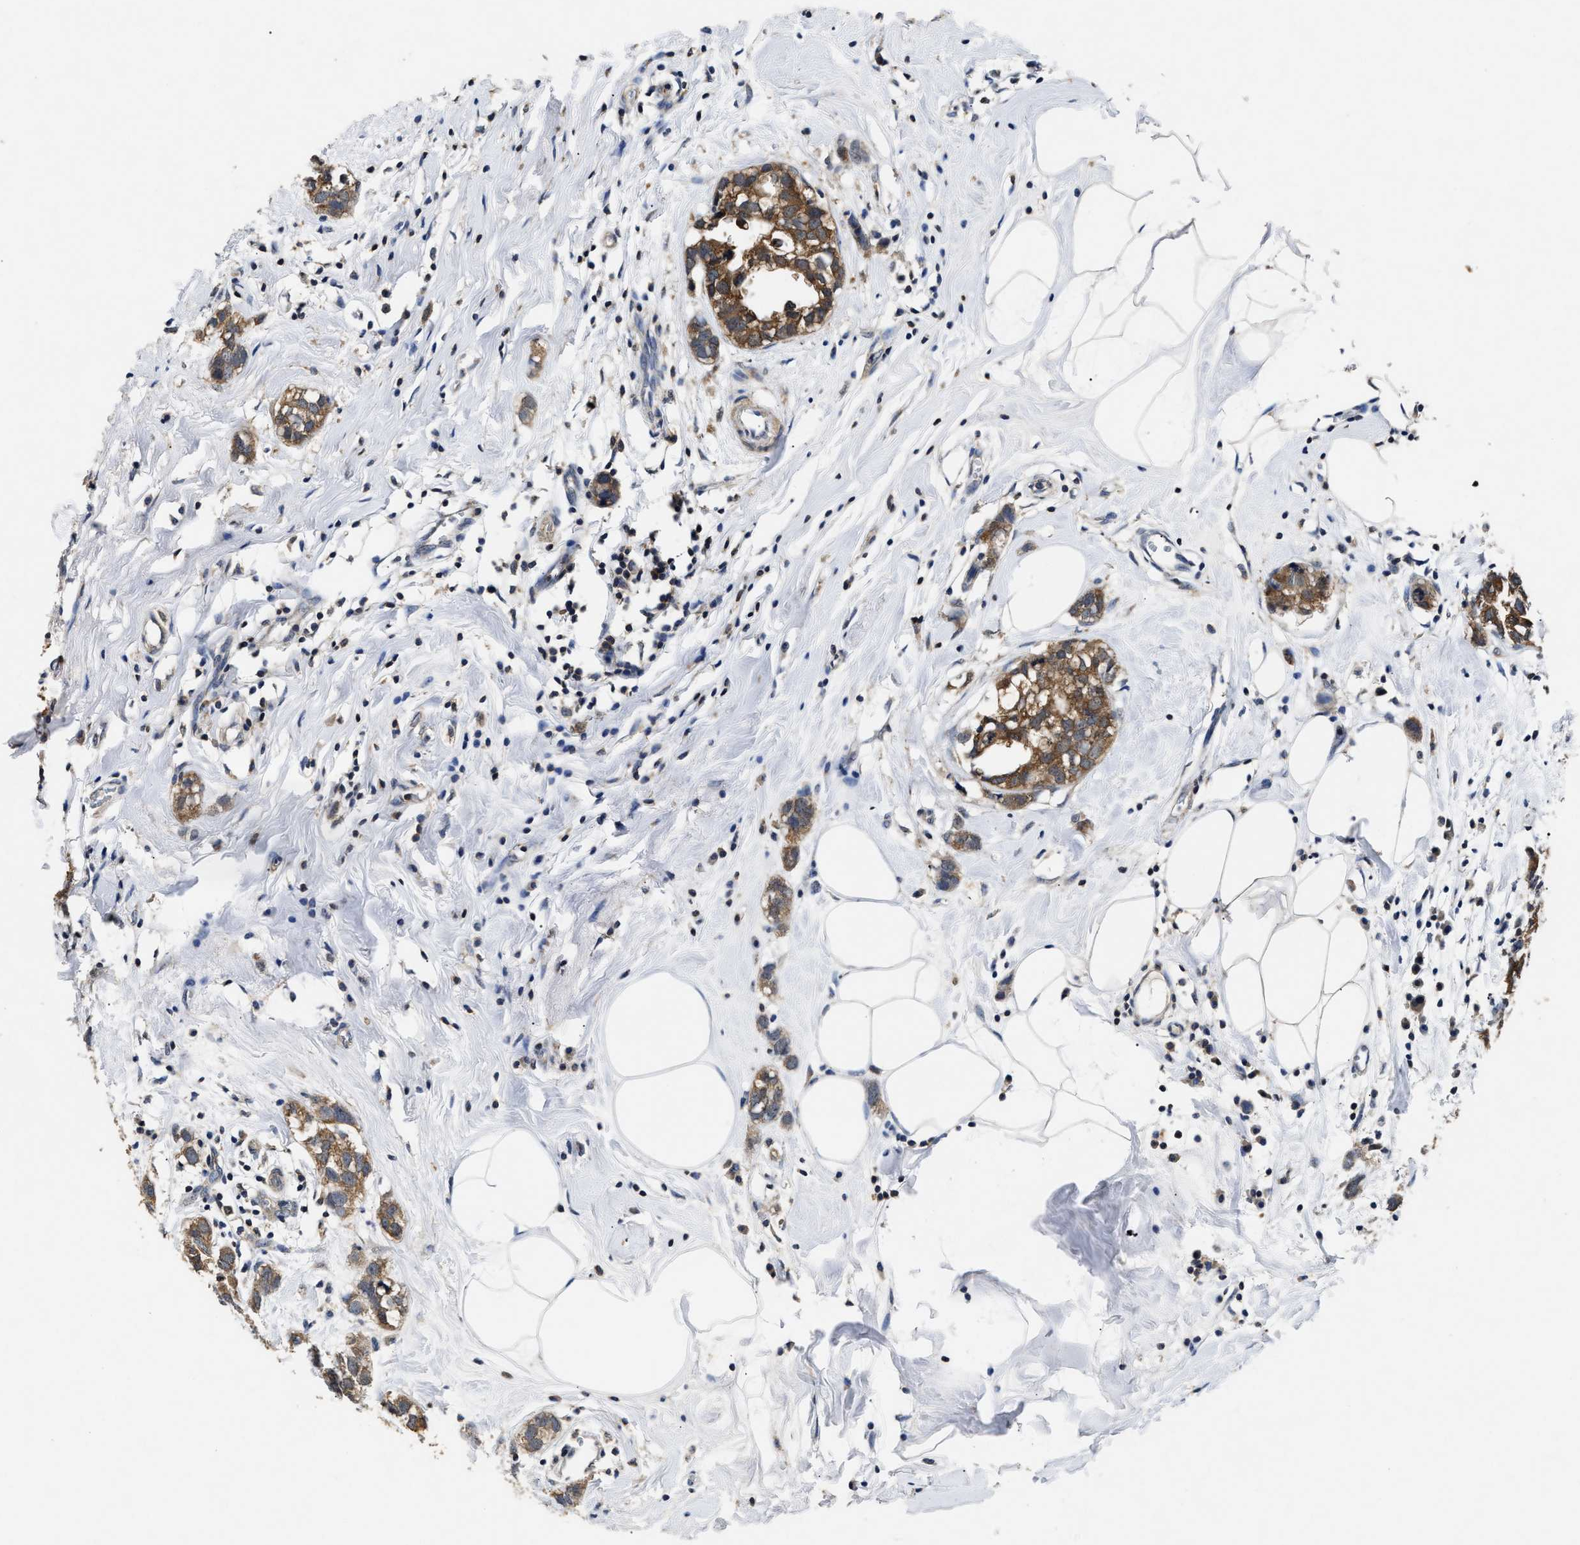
{"staining": {"intensity": "moderate", "quantity": ">75%", "location": "cytoplasmic/membranous"}, "tissue": "breast cancer", "cell_type": "Tumor cells", "image_type": "cancer", "snomed": [{"axis": "morphology", "description": "Normal tissue, NOS"}, {"axis": "morphology", "description": "Duct carcinoma"}, {"axis": "topography", "description": "Breast"}], "caption": "A high-resolution histopathology image shows IHC staining of infiltrating ductal carcinoma (breast), which shows moderate cytoplasmic/membranous positivity in about >75% of tumor cells.", "gene": "ACAT2", "patient": {"sex": "female", "age": 50}}